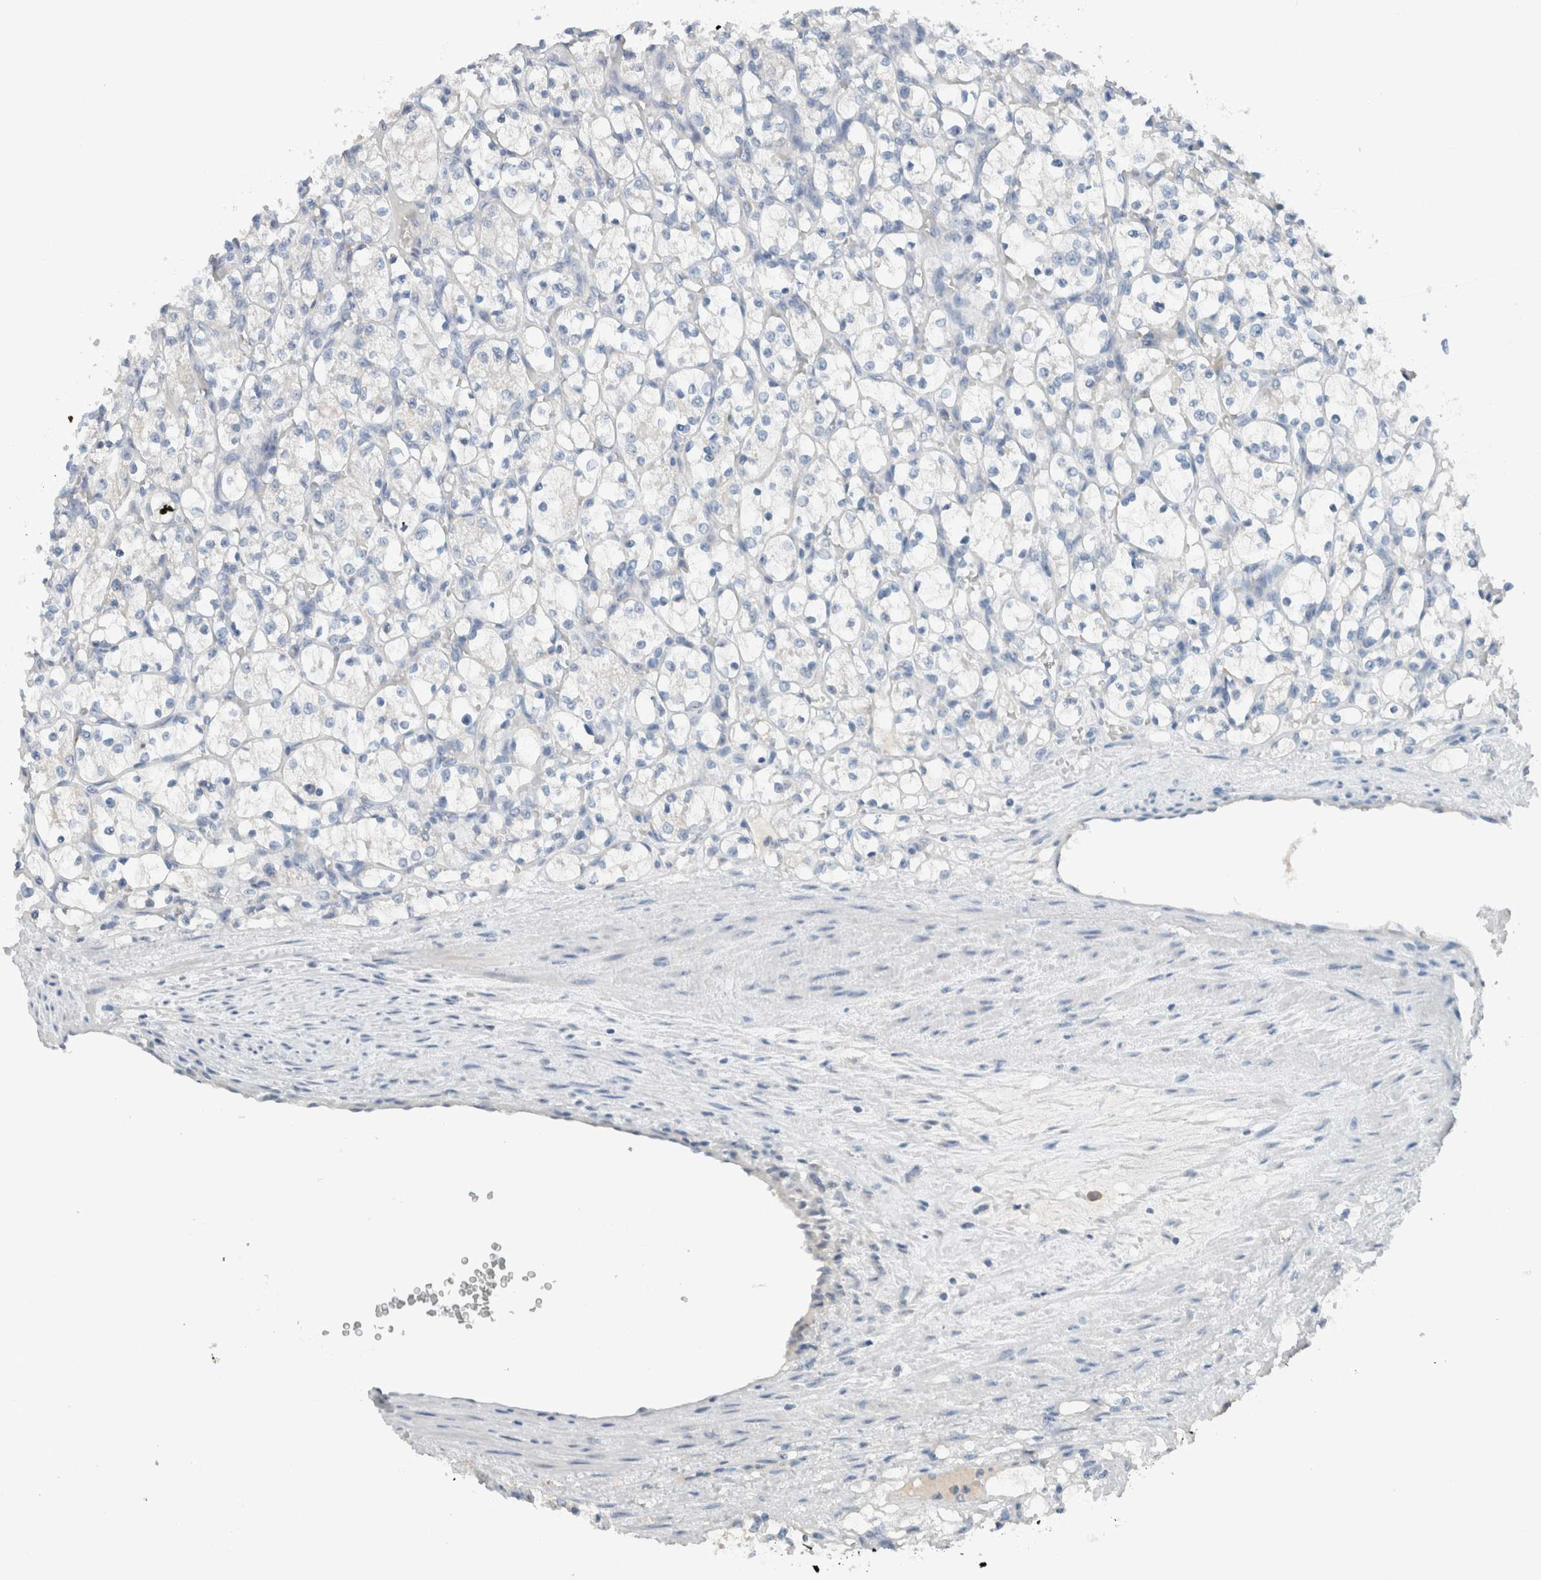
{"staining": {"intensity": "negative", "quantity": "none", "location": "none"}, "tissue": "renal cancer", "cell_type": "Tumor cells", "image_type": "cancer", "snomed": [{"axis": "morphology", "description": "Adenocarcinoma, NOS"}, {"axis": "topography", "description": "Kidney"}], "caption": "Immunohistochemistry (IHC) of human renal cancer (adenocarcinoma) displays no staining in tumor cells.", "gene": "DUOX1", "patient": {"sex": "female", "age": 69}}